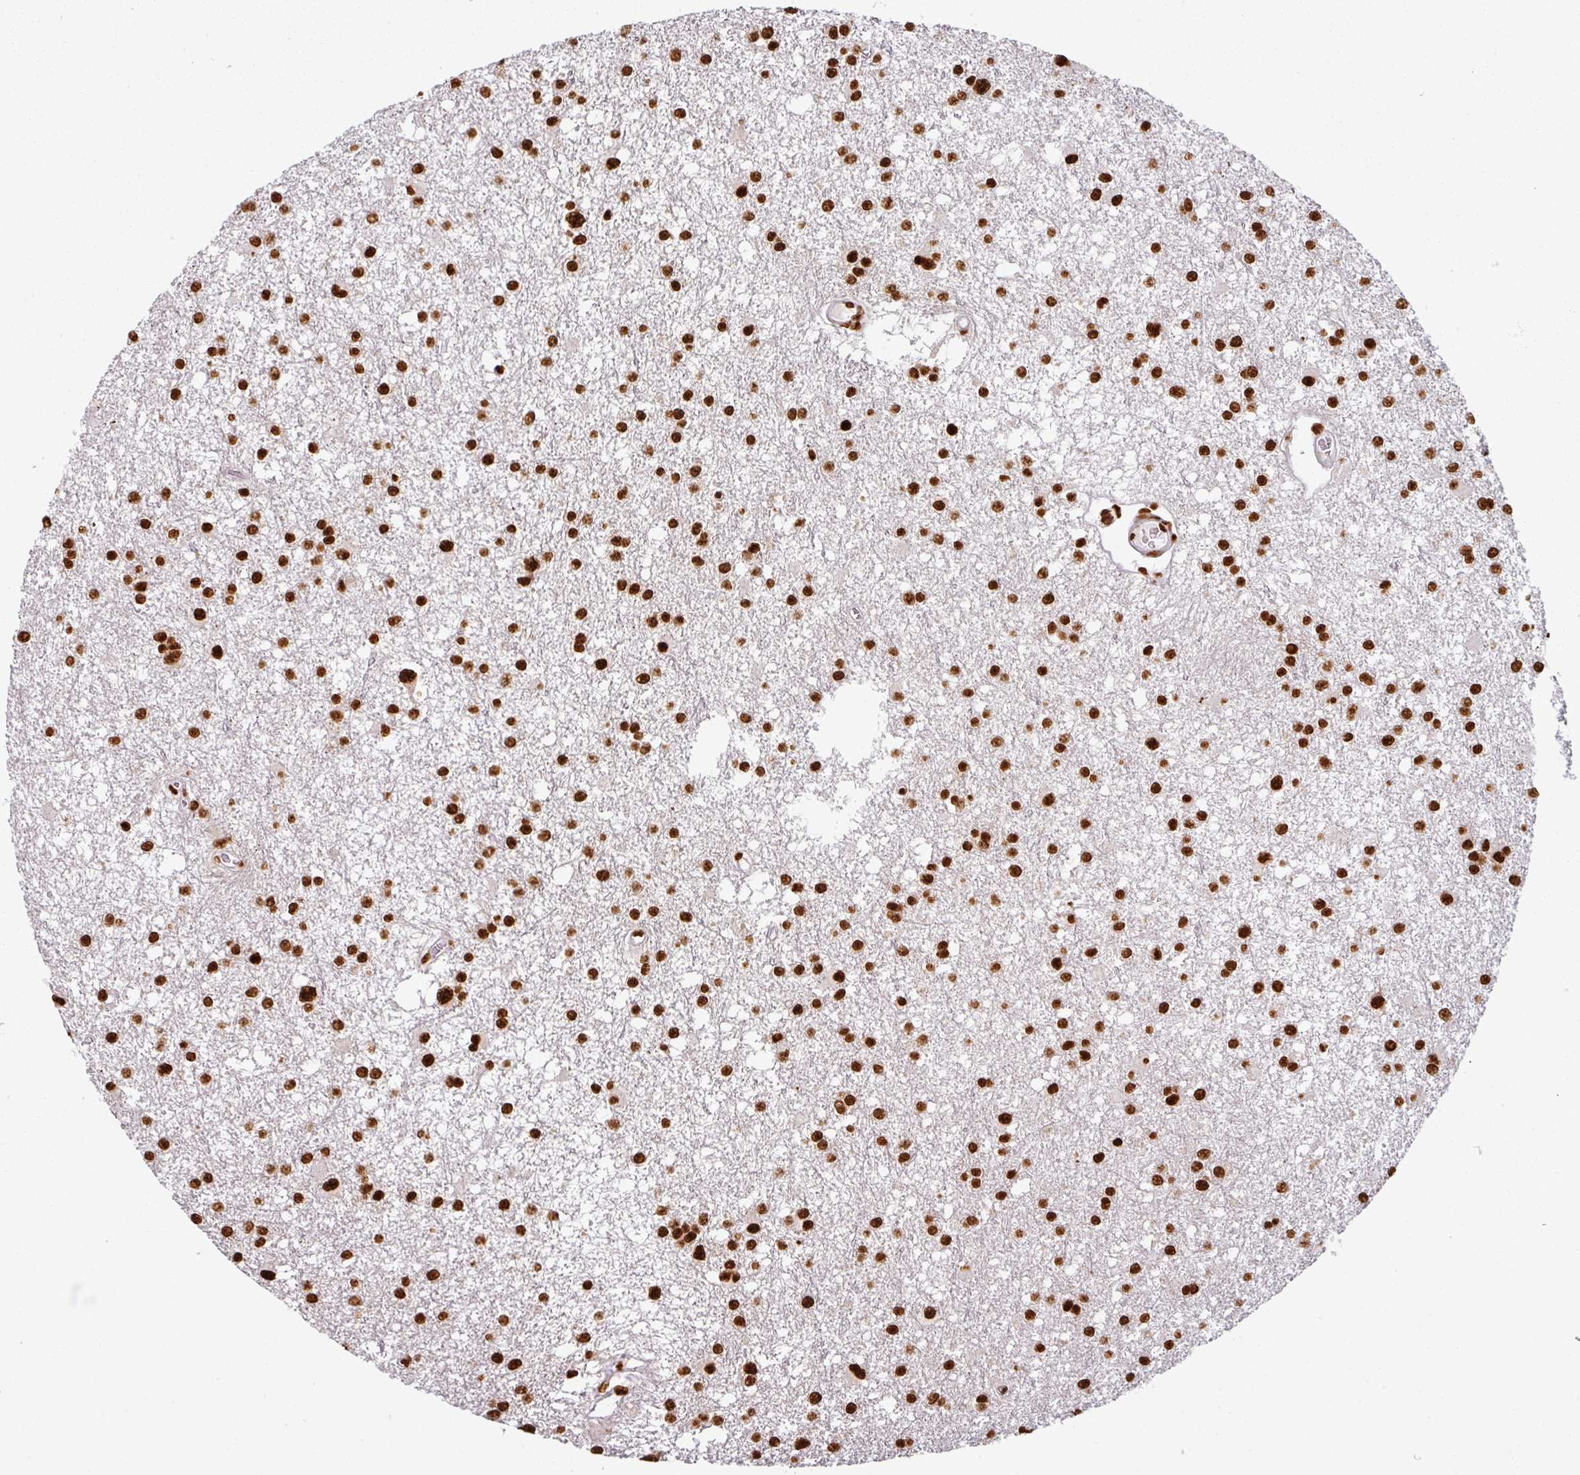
{"staining": {"intensity": "strong", "quantity": ">75%", "location": "nuclear"}, "tissue": "glioma", "cell_type": "Tumor cells", "image_type": "cancer", "snomed": [{"axis": "morphology", "description": "Glioma, malignant, High grade"}, {"axis": "topography", "description": "Brain"}], "caption": "Protein staining of malignant glioma (high-grade) tissue exhibits strong nuclear expression in approximately >75% of tumor cells. (DAB (3,3'-diaminobenzidine) IHC with brightfield microscopy, high magnification).", "gene": "SIK3", "patient": {"sex": "male", "age": 48}}